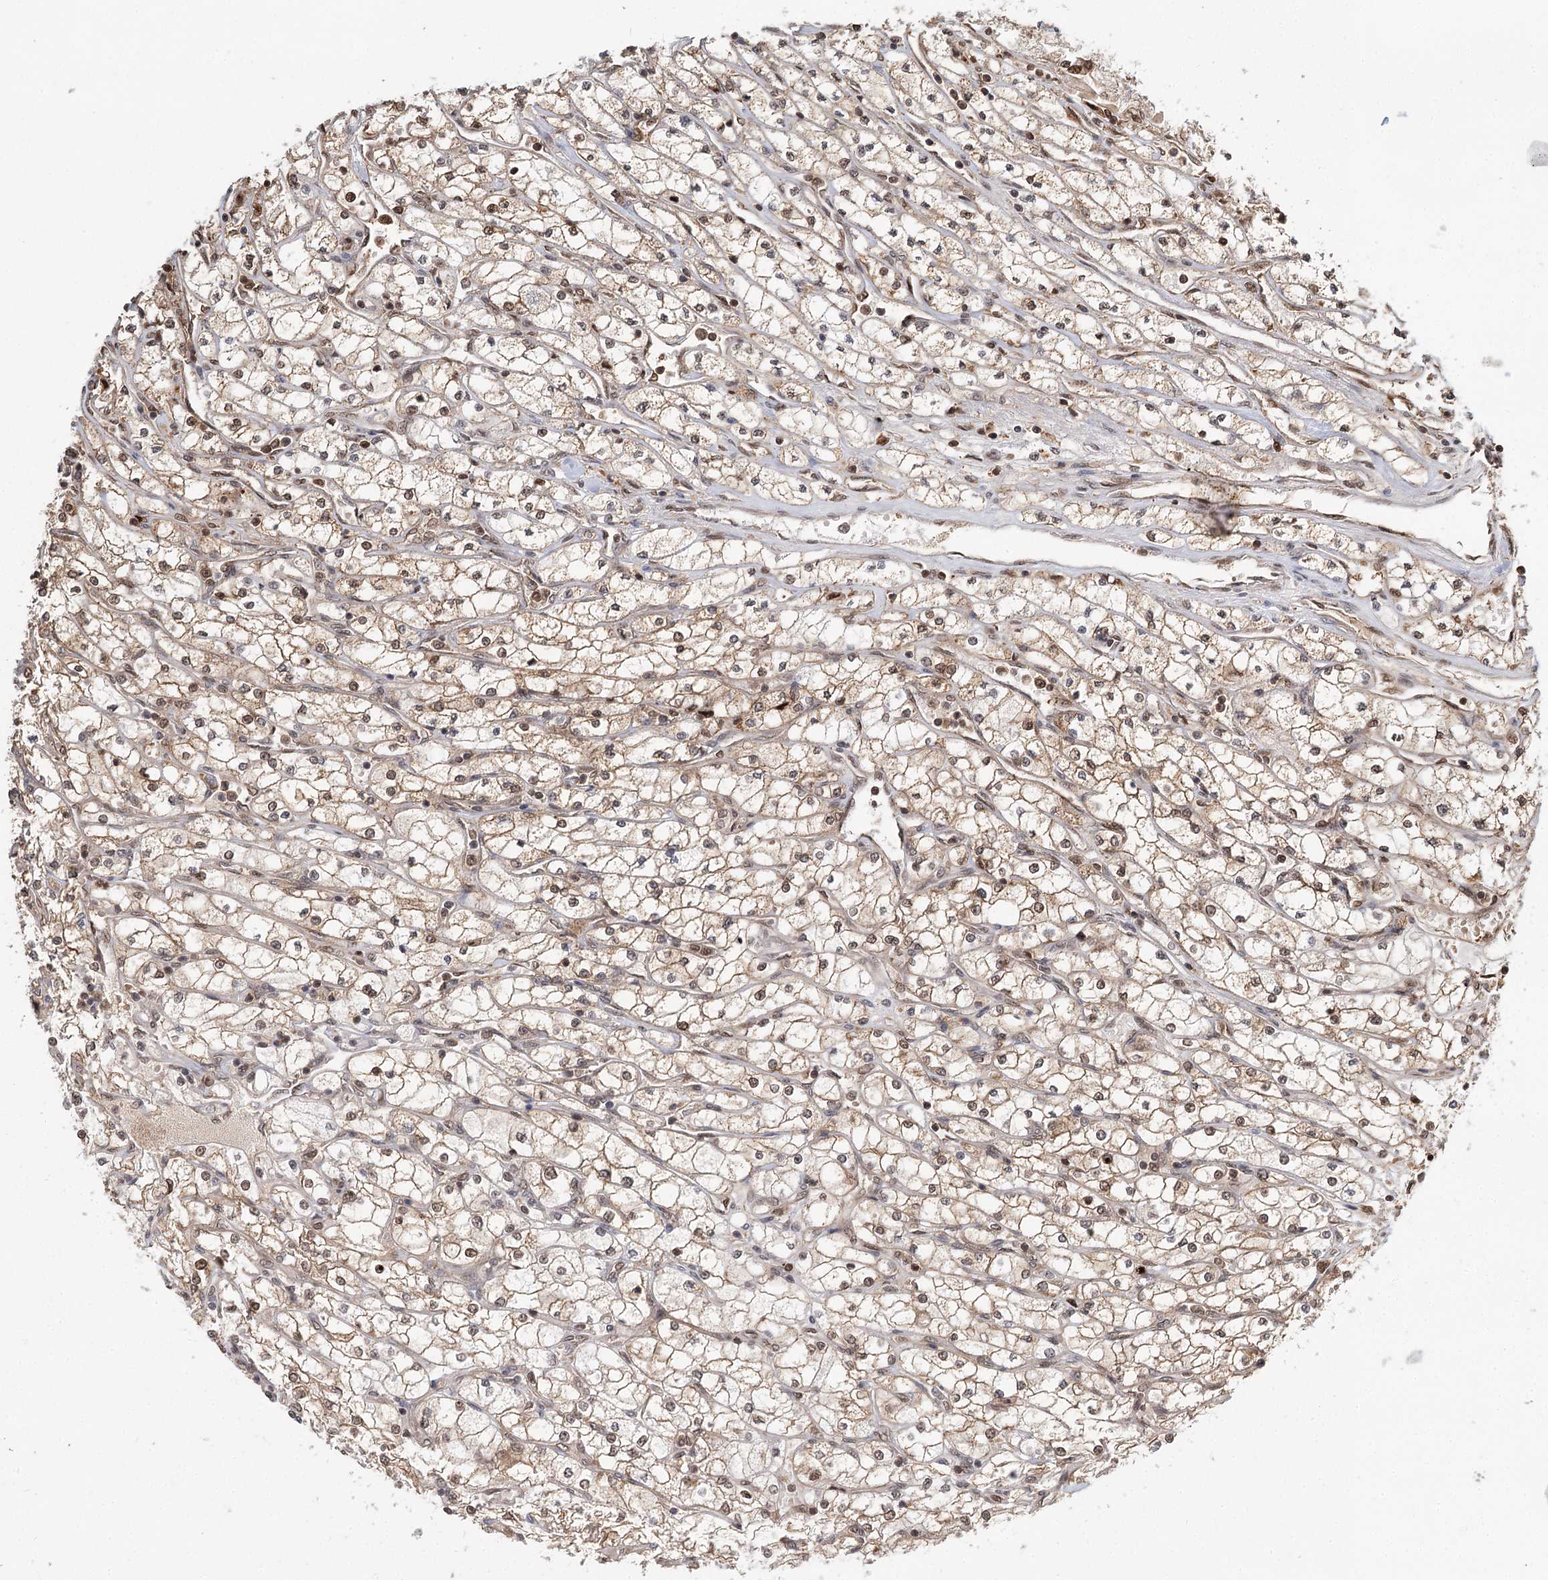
{"staining": {"intensity": "weak", "quantity": ">75%", "location": "nuclear"}, "tissue": "renal cancer", "cell_type": "Tumor cells", "image_type": "cancer", "snomed": [{"axis": "morphology", "description": "Adenocarcinoma, NOS"}, {"axis": "topography", "description": "Kidney"}], "caption": "Renal adenocarcinoma was stained to show a protein in brown. There is low levels of weak nuclear positivity in approximately >75% of tumor cells.", "gene": "N6AMT1", "patient": {"sex": "male", "age": 80}}